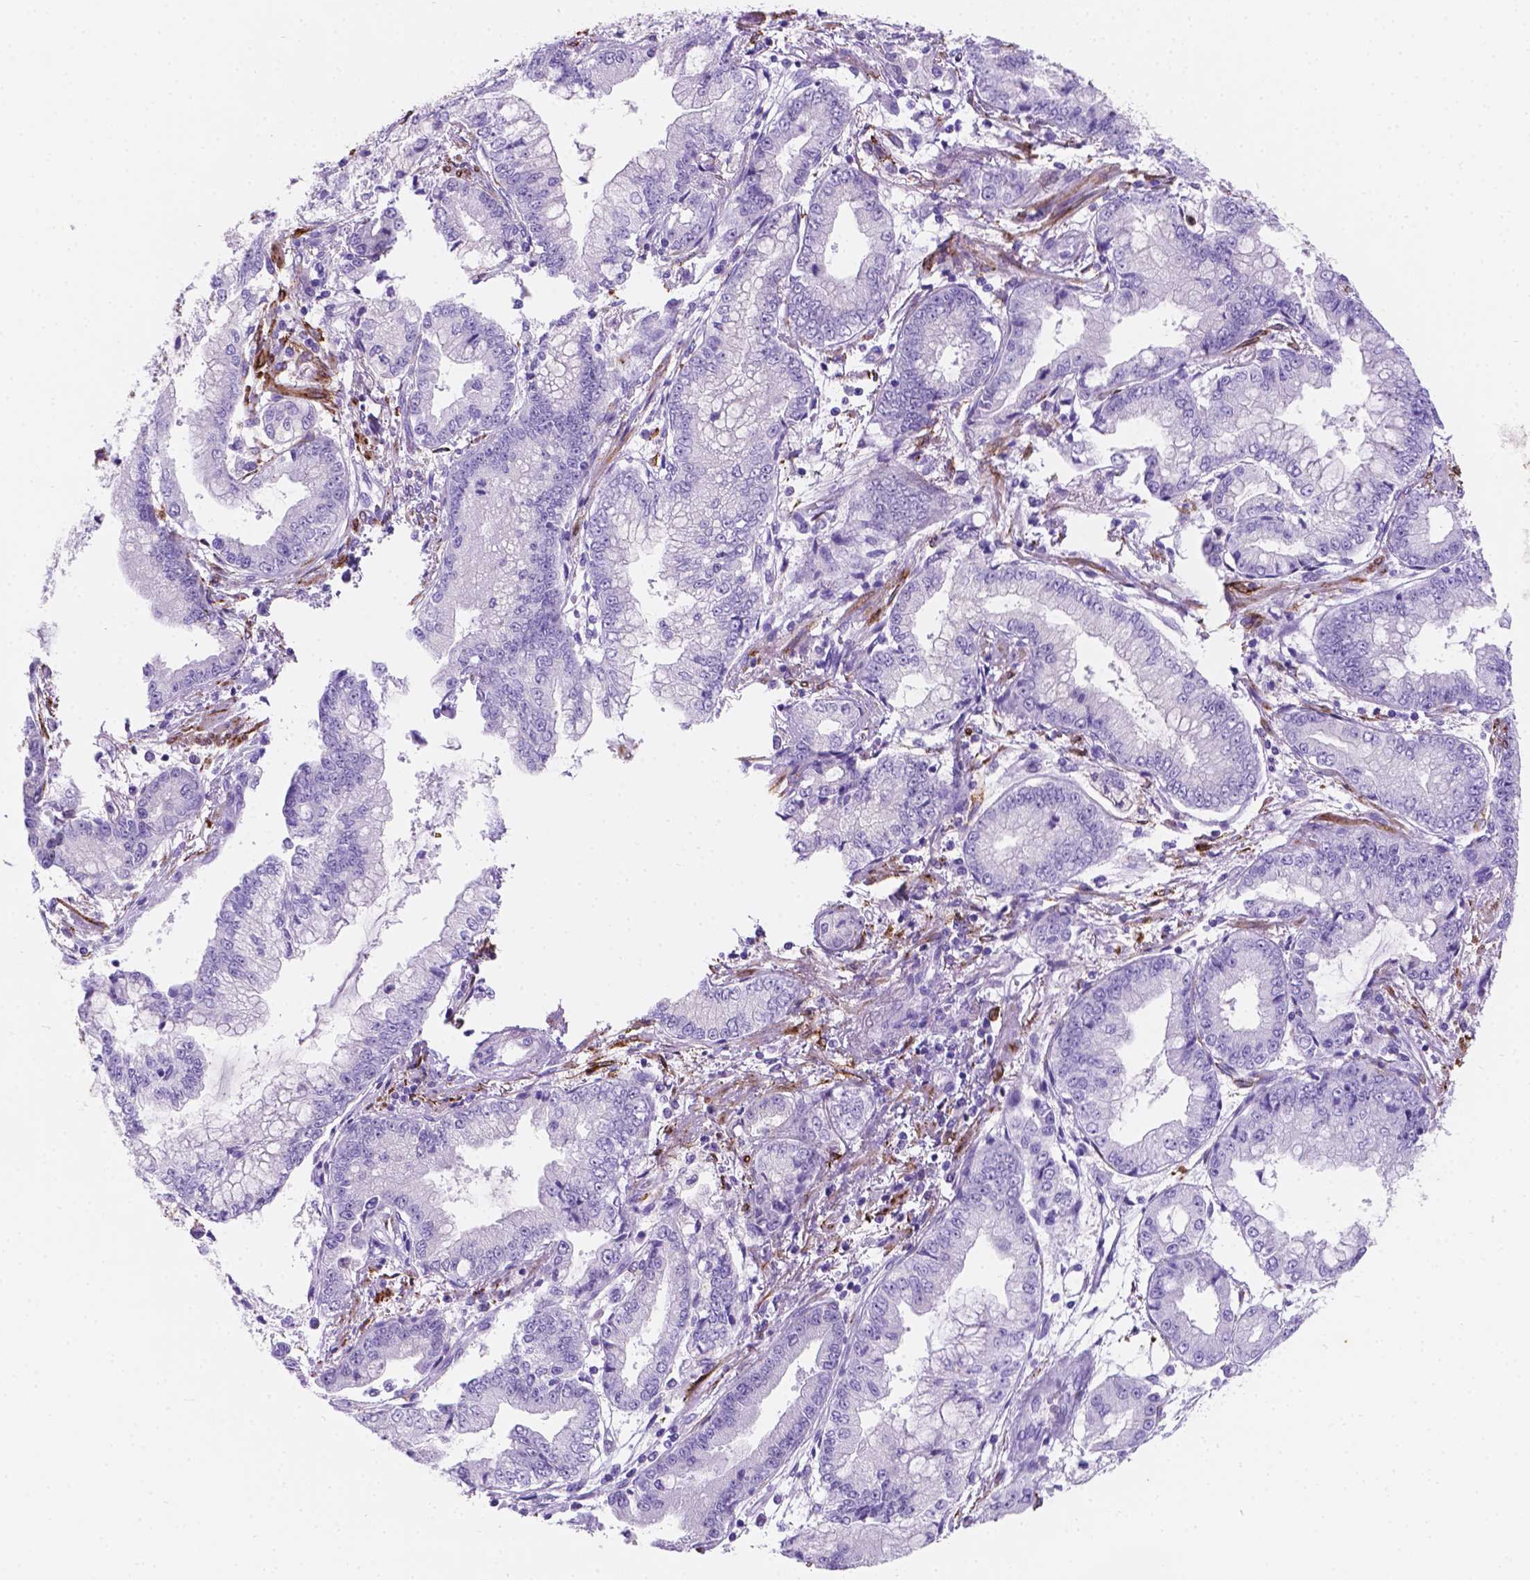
{"staining": {"intensity": "negative", "quantity": "none", "location": "none"}, "tissue": "stomach cancer", "cell_type": "Tumor cells", "image_type": "cancer", "snomed": [{"axis": "morphology", "description": "Adenocarcinoma, NOS"}, {"axis": "topography", "description": "Stomach, upper"}], "caption": "A micrograph of human stomach cancer is negative for staining in tumor cells.", "gene": "MACF1", "patient": {"sex": "female", "age": 74}}